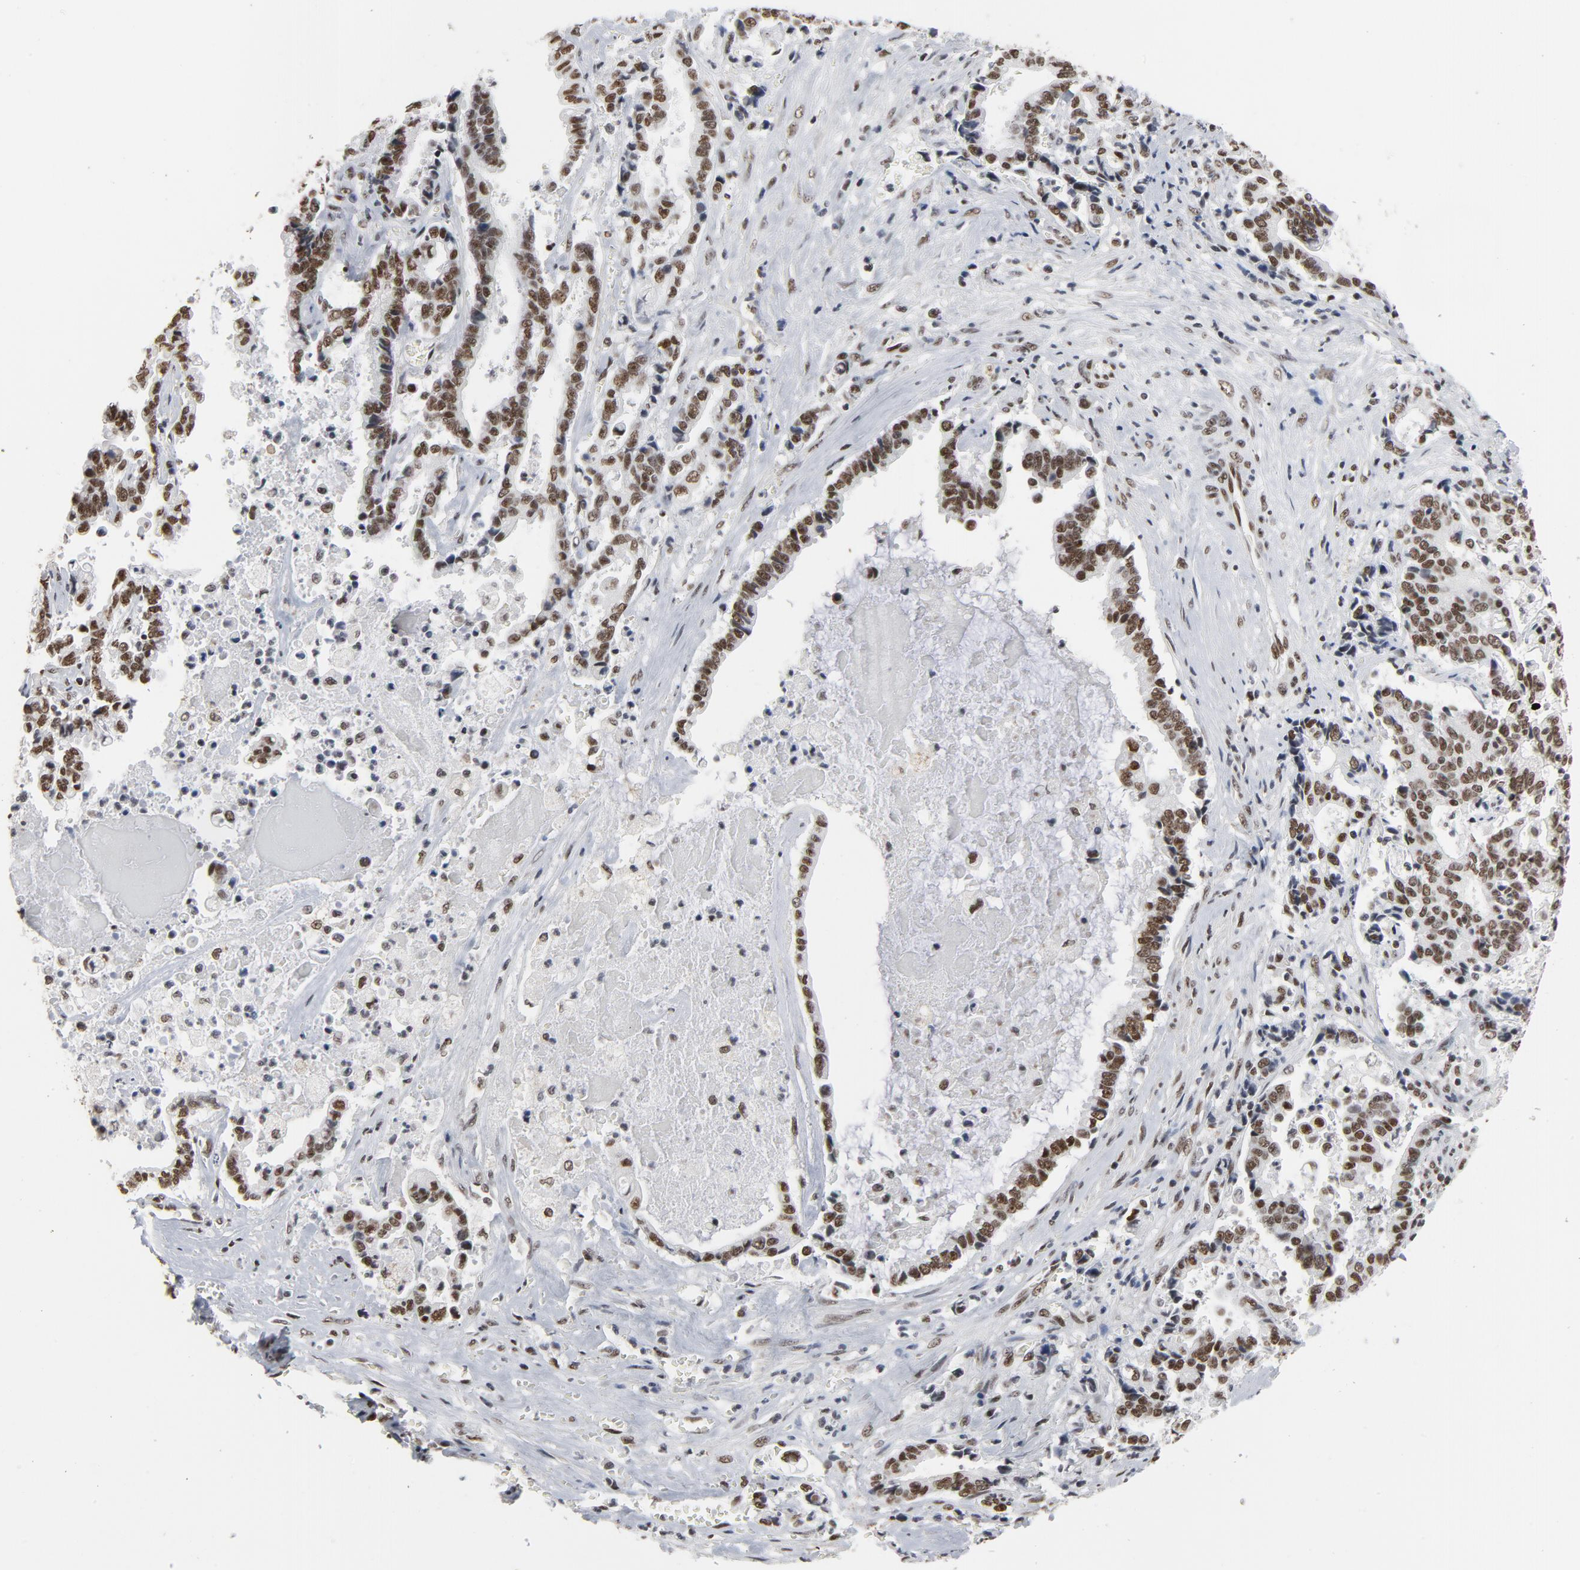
{"staining": {"intensity": "strong", "quantity": ">75%", "location": "nuclear"}, "tissue": "liver cancer", "cell_type": "Tumor cells", "image_type": "cancer", "snomed": [{"axis": "morphology", "description": "Cholangiocarcinoma"}, {"axis": "topography", "description": "Liver"}], "caption": "An immunohistochemistry micrograph of neoplastic tissue is shown. Protein staining in brown labels strong nuclear positivity in cholangiocarcinoma (liver) within tumor cells.", "gene": "MRE11", "patient": {"sex": "male", "age": 57}}